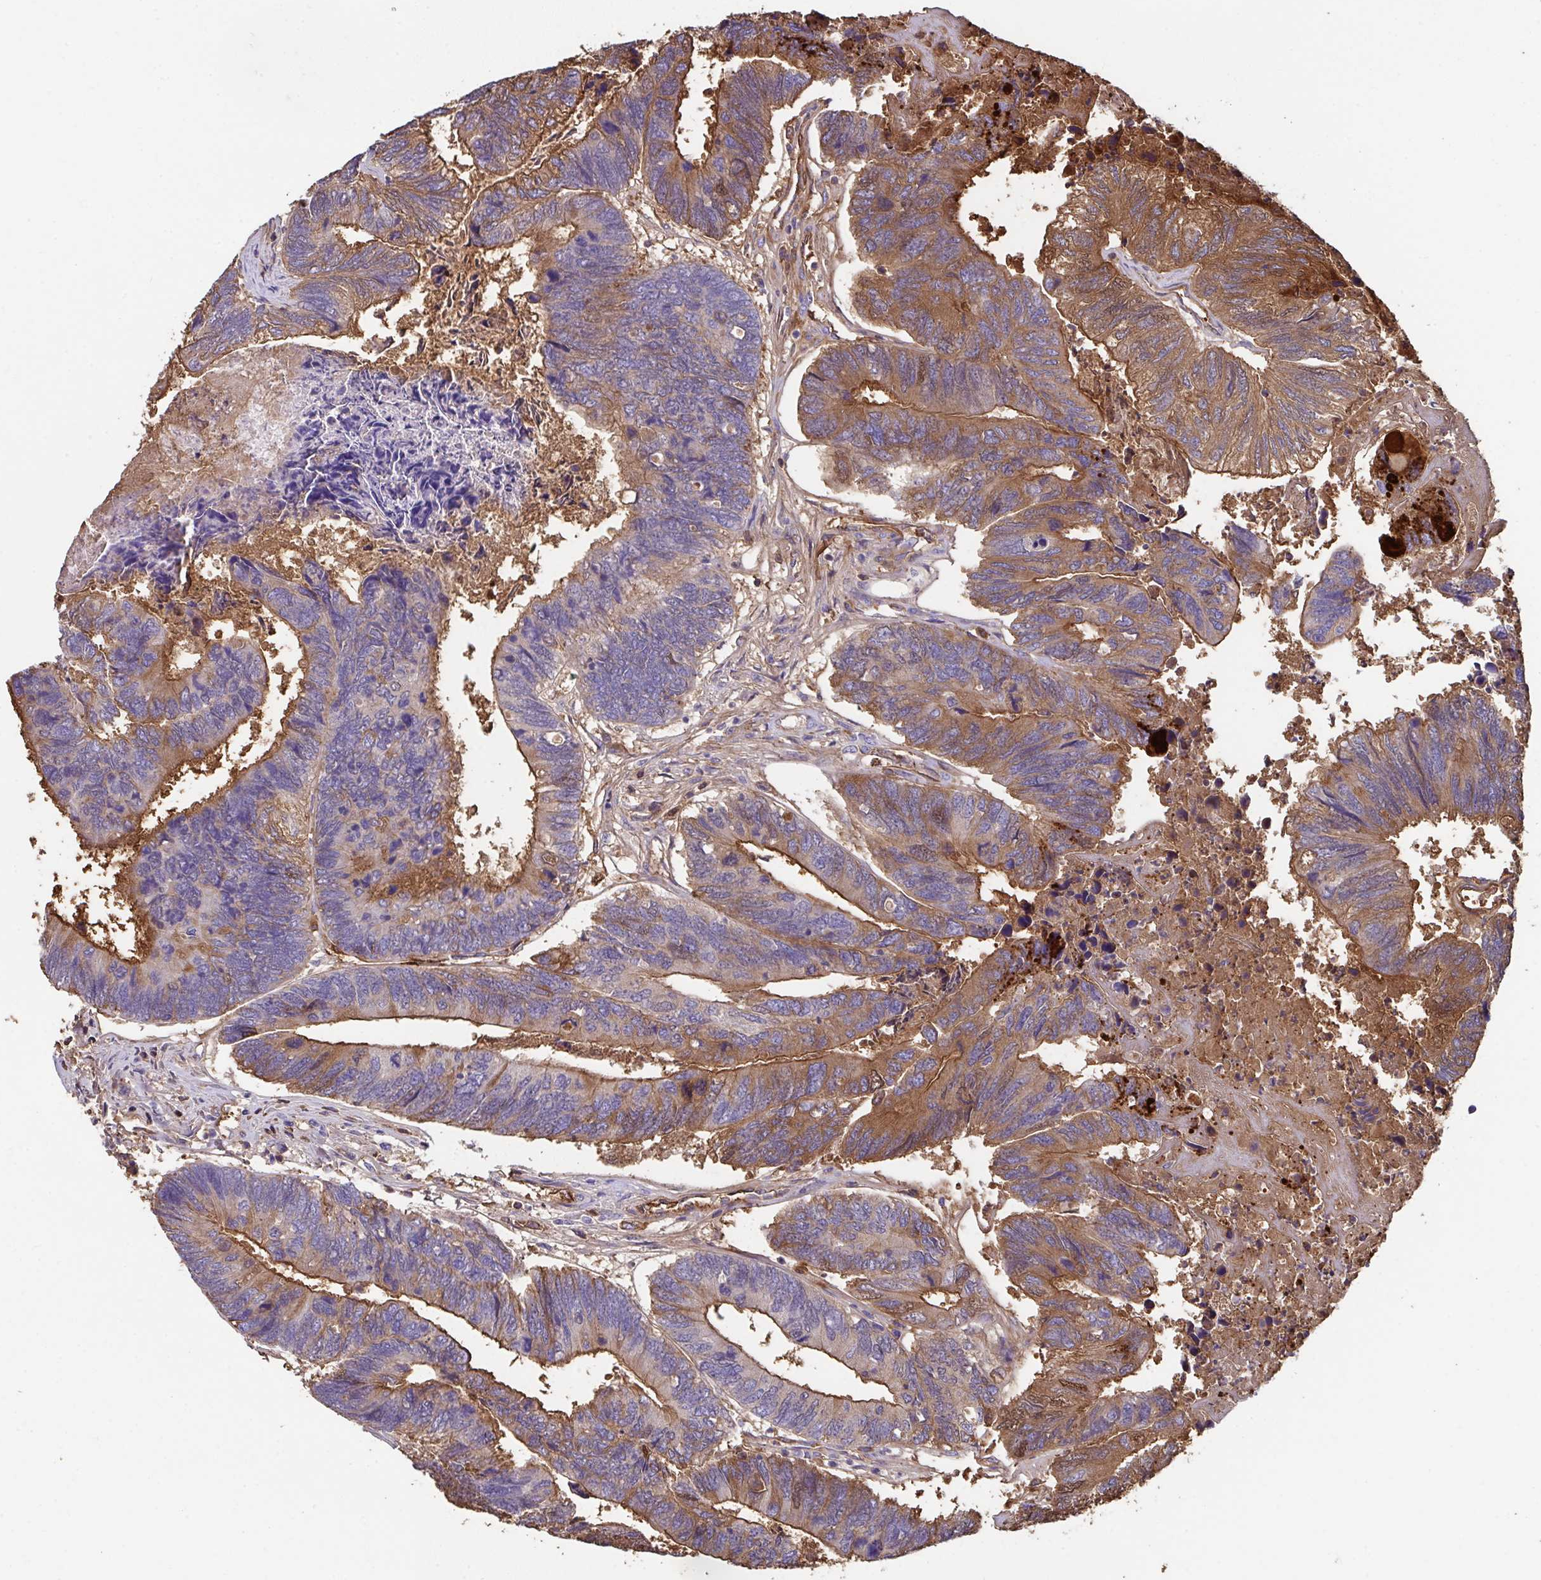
{"staining": {"intensity": "strong", "quantity": ">75%", "location": "cytoplasmic/membranous"}, "tissue": "colorectal cancer", "cell_type": "Tumor cells", "image_type": "cancer", "snomed": [{"axis": "morphology", "description": "Adenocarcinoma, NOS"}, {"axis": "topography", "description": "Colon"}], "caption": "The micrograph exhibits a brown stain indicating the presence of a protein in the cytoplasmic/membranous of tumor cells in adenocarcinoma (colorectal). The protein of interest is stained brown, and the nuclei are stained in blue (DAB (3,3'-diaminobenzidine) IHC with brightfield microscopy, high magnification).", "gene": "ZNF813", "patient": {"sex": "female", "age": 67}}